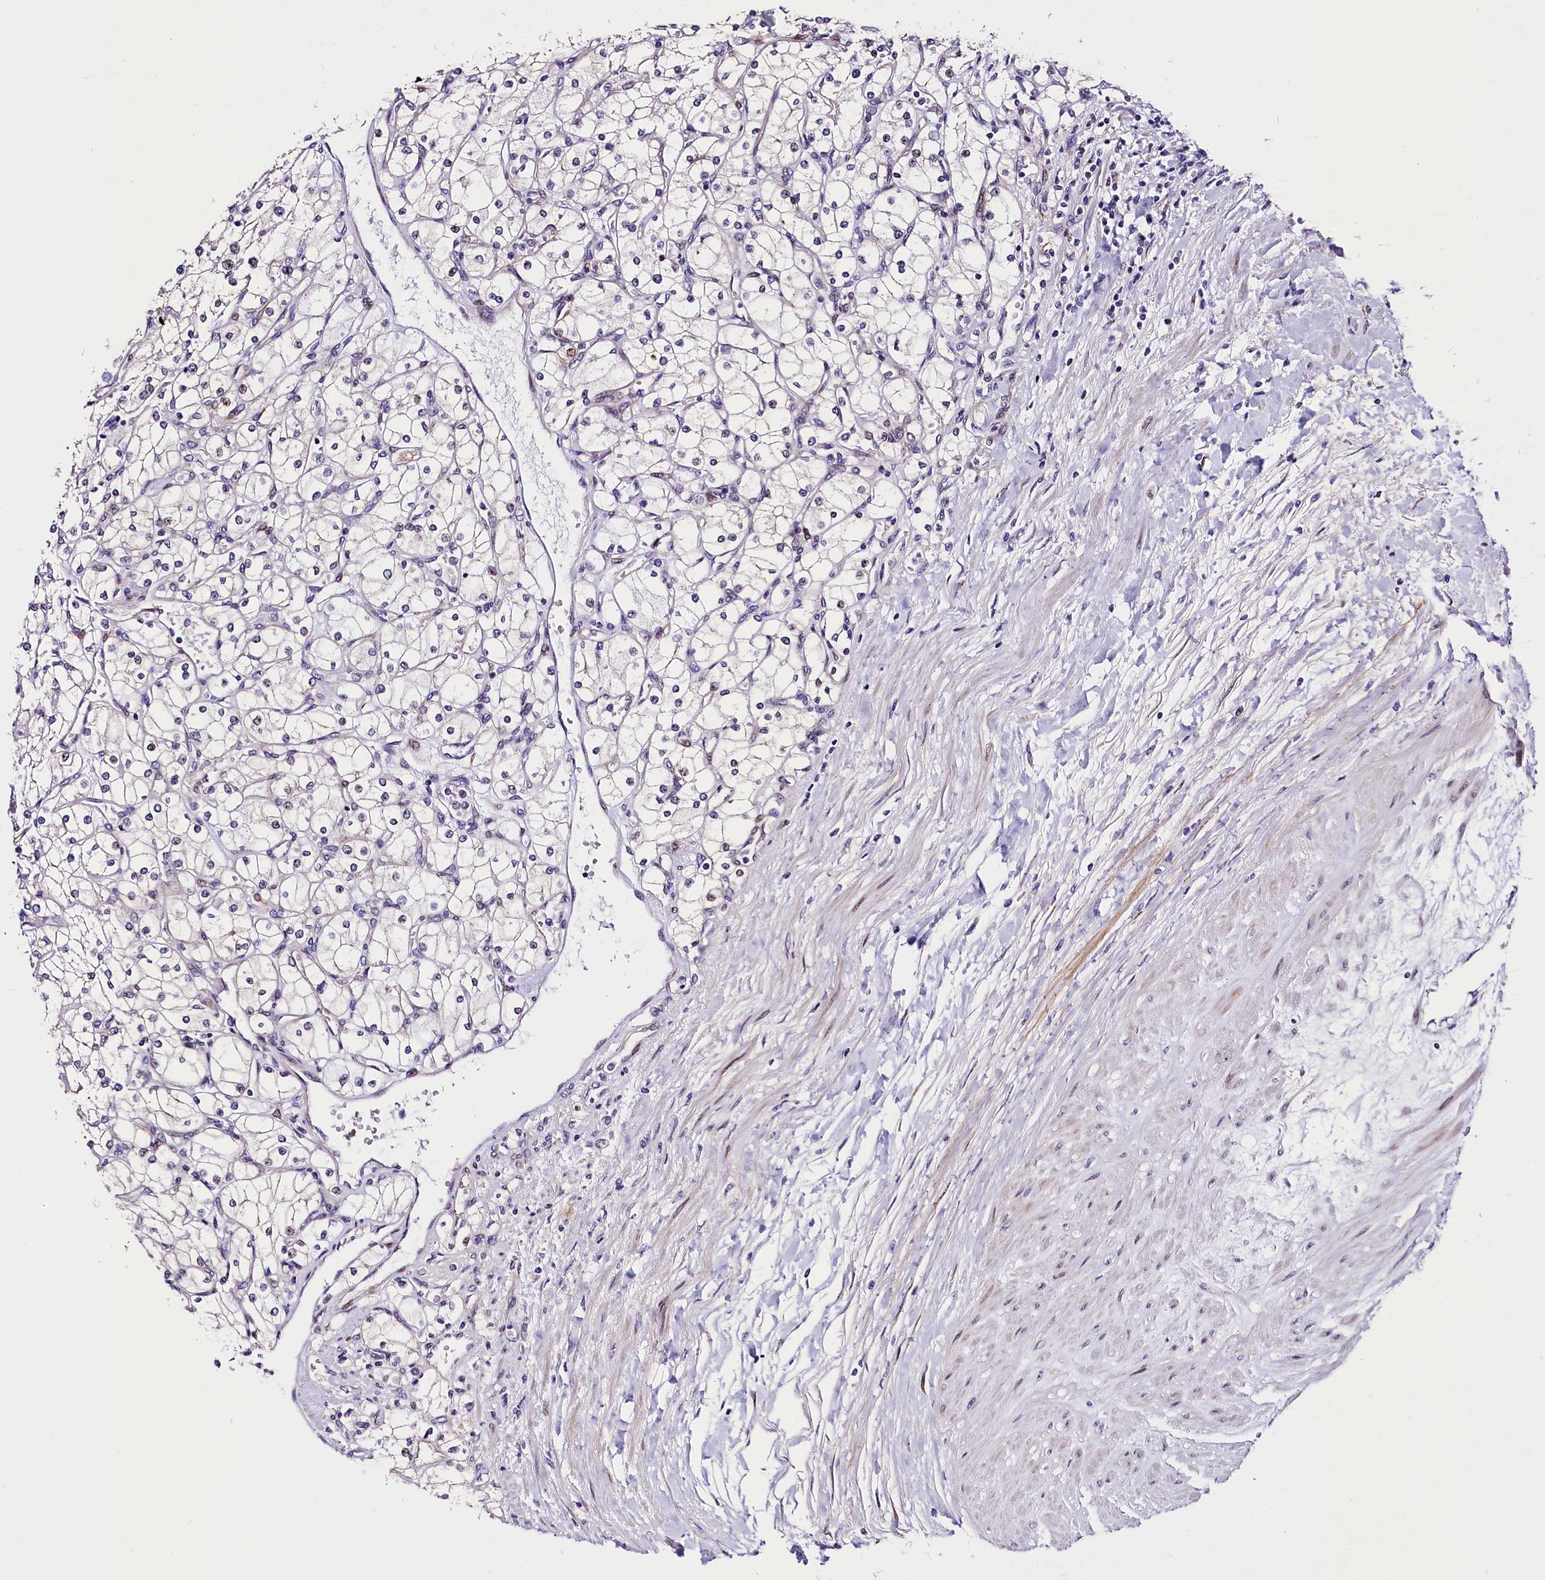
{"staining": {"intensity": "negative", "quantity": "none", "location": "none"}, "tissue": "renal cancer", "cell_type": "Tumor cells", "image_type": "cancer", "snomed": [{"axis": "morphology", "description": "Adenocarcinoma, NOS"}, {"axis": "topography", "description": "Kidney"}], "caption": "Immunohistochemistry (IHC) photomicrograph of human renal adenocarcinoma stained for a protein (brown), which reveals no expression in tumor cells. Nuclei are stained in blue.", "gene": "TRMT112", "patient": {"sex": "male", "age": 80}}